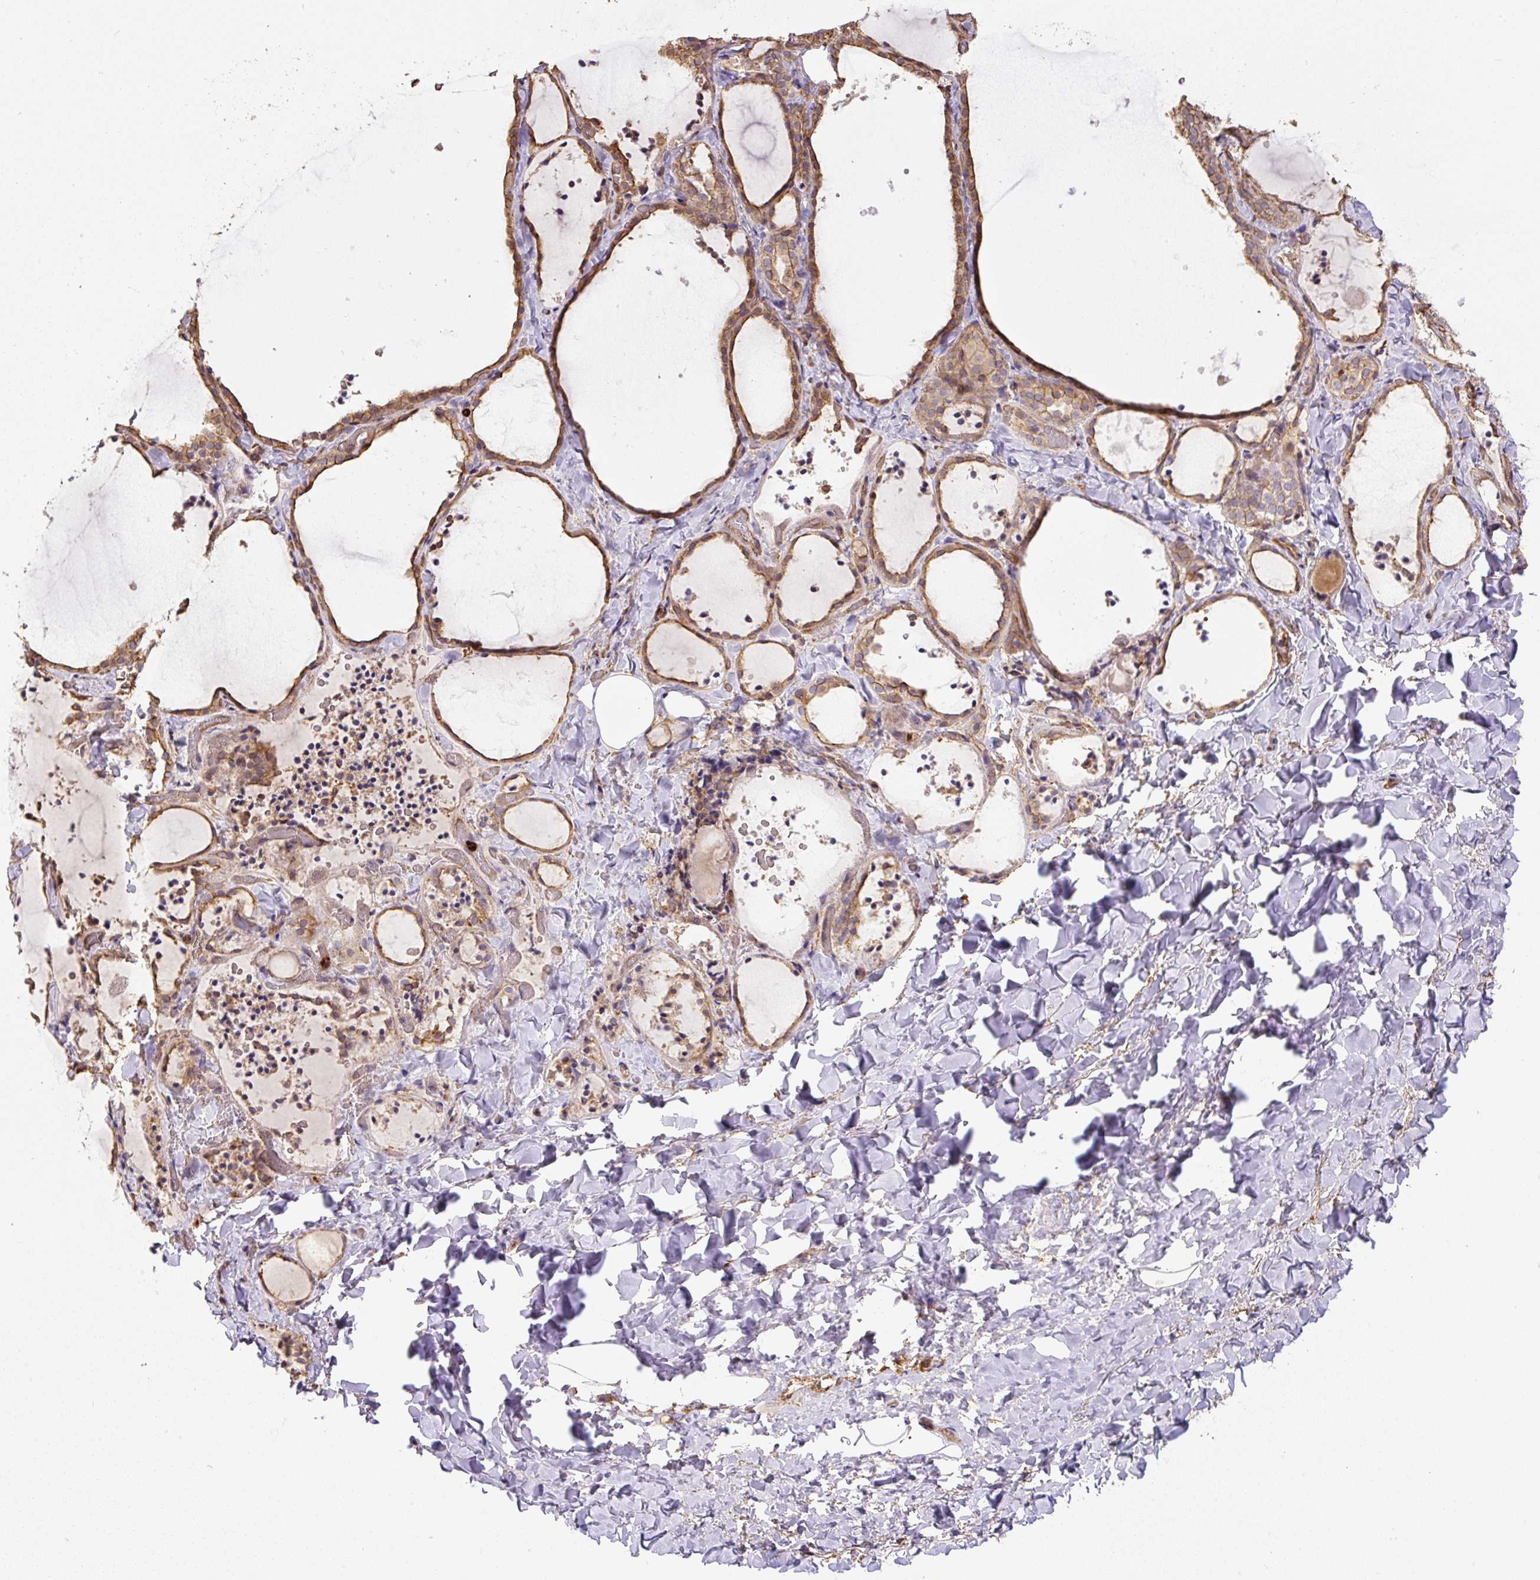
{"staining": {"intensity": "moderate", "quantity": ">75%", "location": "cytoplasmic/membranous"}, "tissue": "thyroid gland", "cell_type": "Glandular cells", "image_type": "normal", "snomed": [{"axis": "morphology", "description": "Normal tissue, NOS"}, {"axis": "topography", "description": "Thyroid gland"}], "caption": "DAB (3,3'-diaminobenzidine) immunohistochemical staining of unremarkable thyroid gland demonstrates moderate cytoplasmic/membranous protein positivity in approximately >75% of glandular cells. The staining was performed using DAB (3,3'-diaminobenzidine), with brown indicating positive protein expression. Nuclei are stained blue with hematoxylin.", "gene": "B3GALT5", "patient": {"sex": "female", "age": 22}}